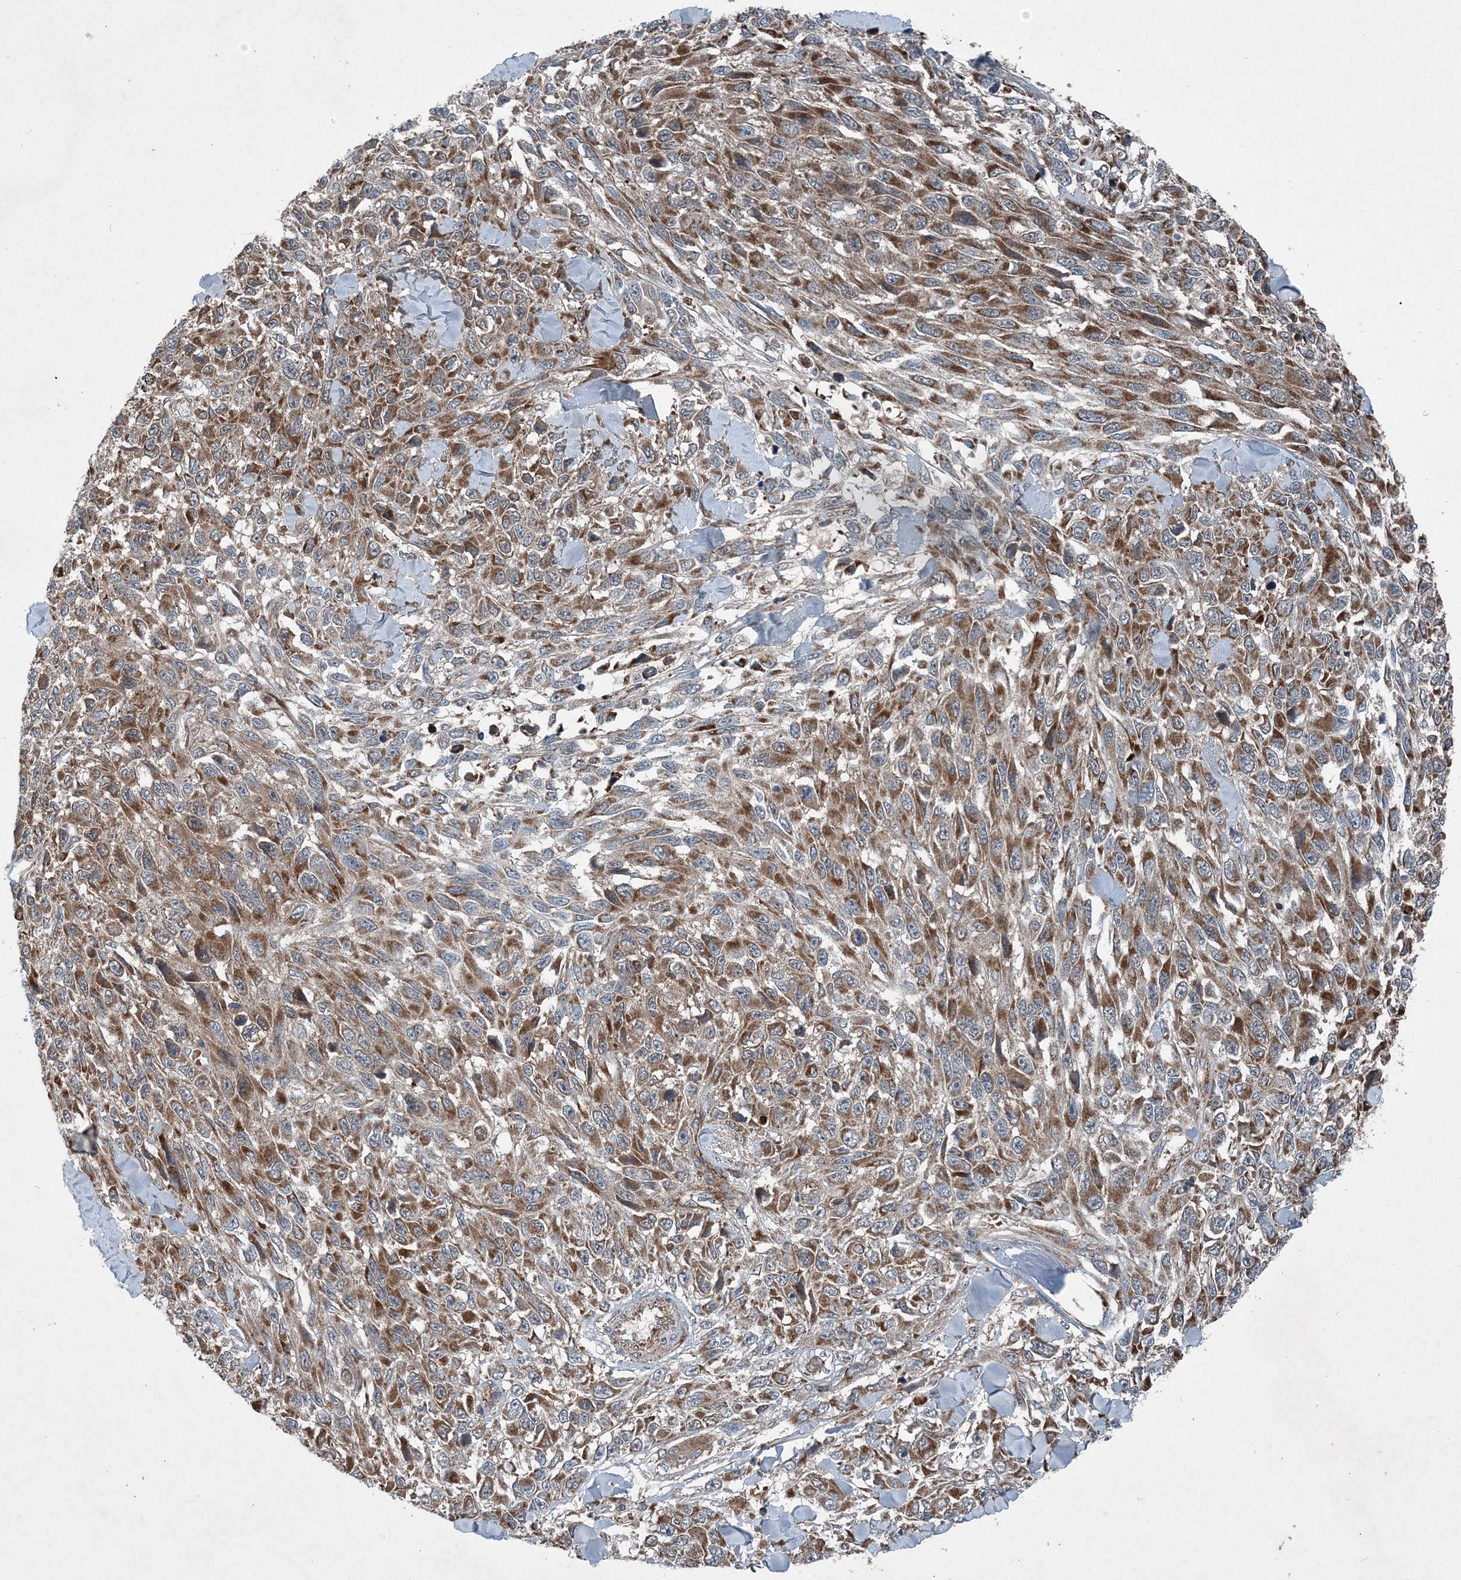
{"staining": {"intensity": "moderate", "quantity": ">75%", "location": "cytoplasmic/membranous"}, "tissue": "melanoma", "cell_type": "Tumor cells", "image_type": "cancer", "snomed": [{"axis": "morphology", "description": "Malignant melanoma, NOS"}, {"axis": "topography", "description": "Skin"}], "caption": "Malignant melanoma stained with a protein marker reveals moderate staining in tumor cells.", "gene": "NDUFA2", "patient": {"sex": "female", "age": 96}}